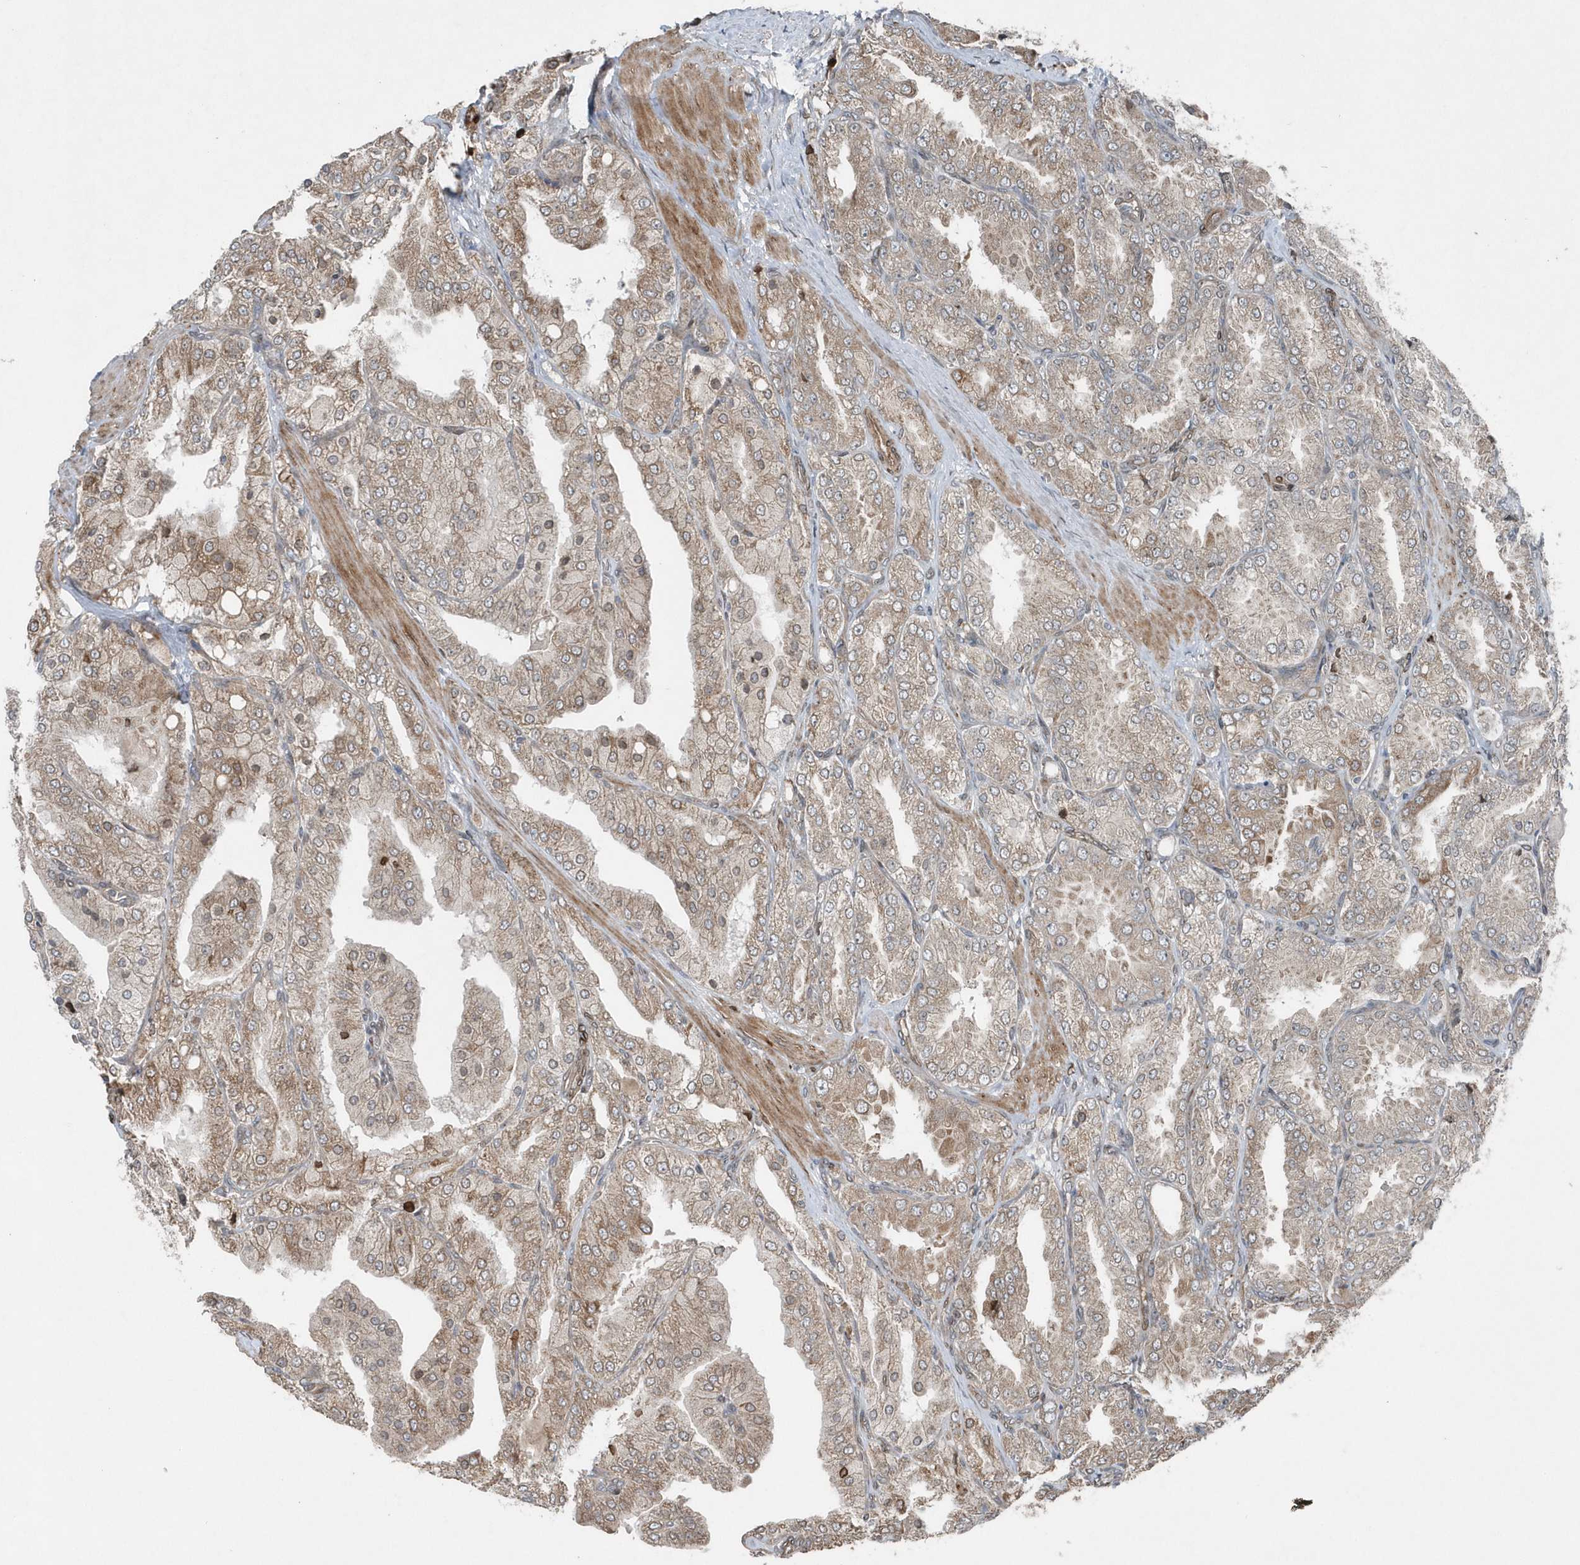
{"staining": {"intensity": "weak", "quantity": "25%-75%", "location": "cytoplasmic/membranous"}, "tissue": "prostate cancer", "cell_type": "Tumor cells", "image_type": "cancer", "snomed": [{"axis": "morphology", "description": "Adenocarcinoma, High grade"}, {"axis": "topography", "description": "Prostate"}], "caption": "This histopathology image reveals IHC staining of human prostate cancer (high-grade adenocarcinoma), with low weak cytoplasmic/membranous positivity in approximately 25%-75% of tumor cells.", "gene": "MCC", "patient": {"sex": "male", "age": 50}}